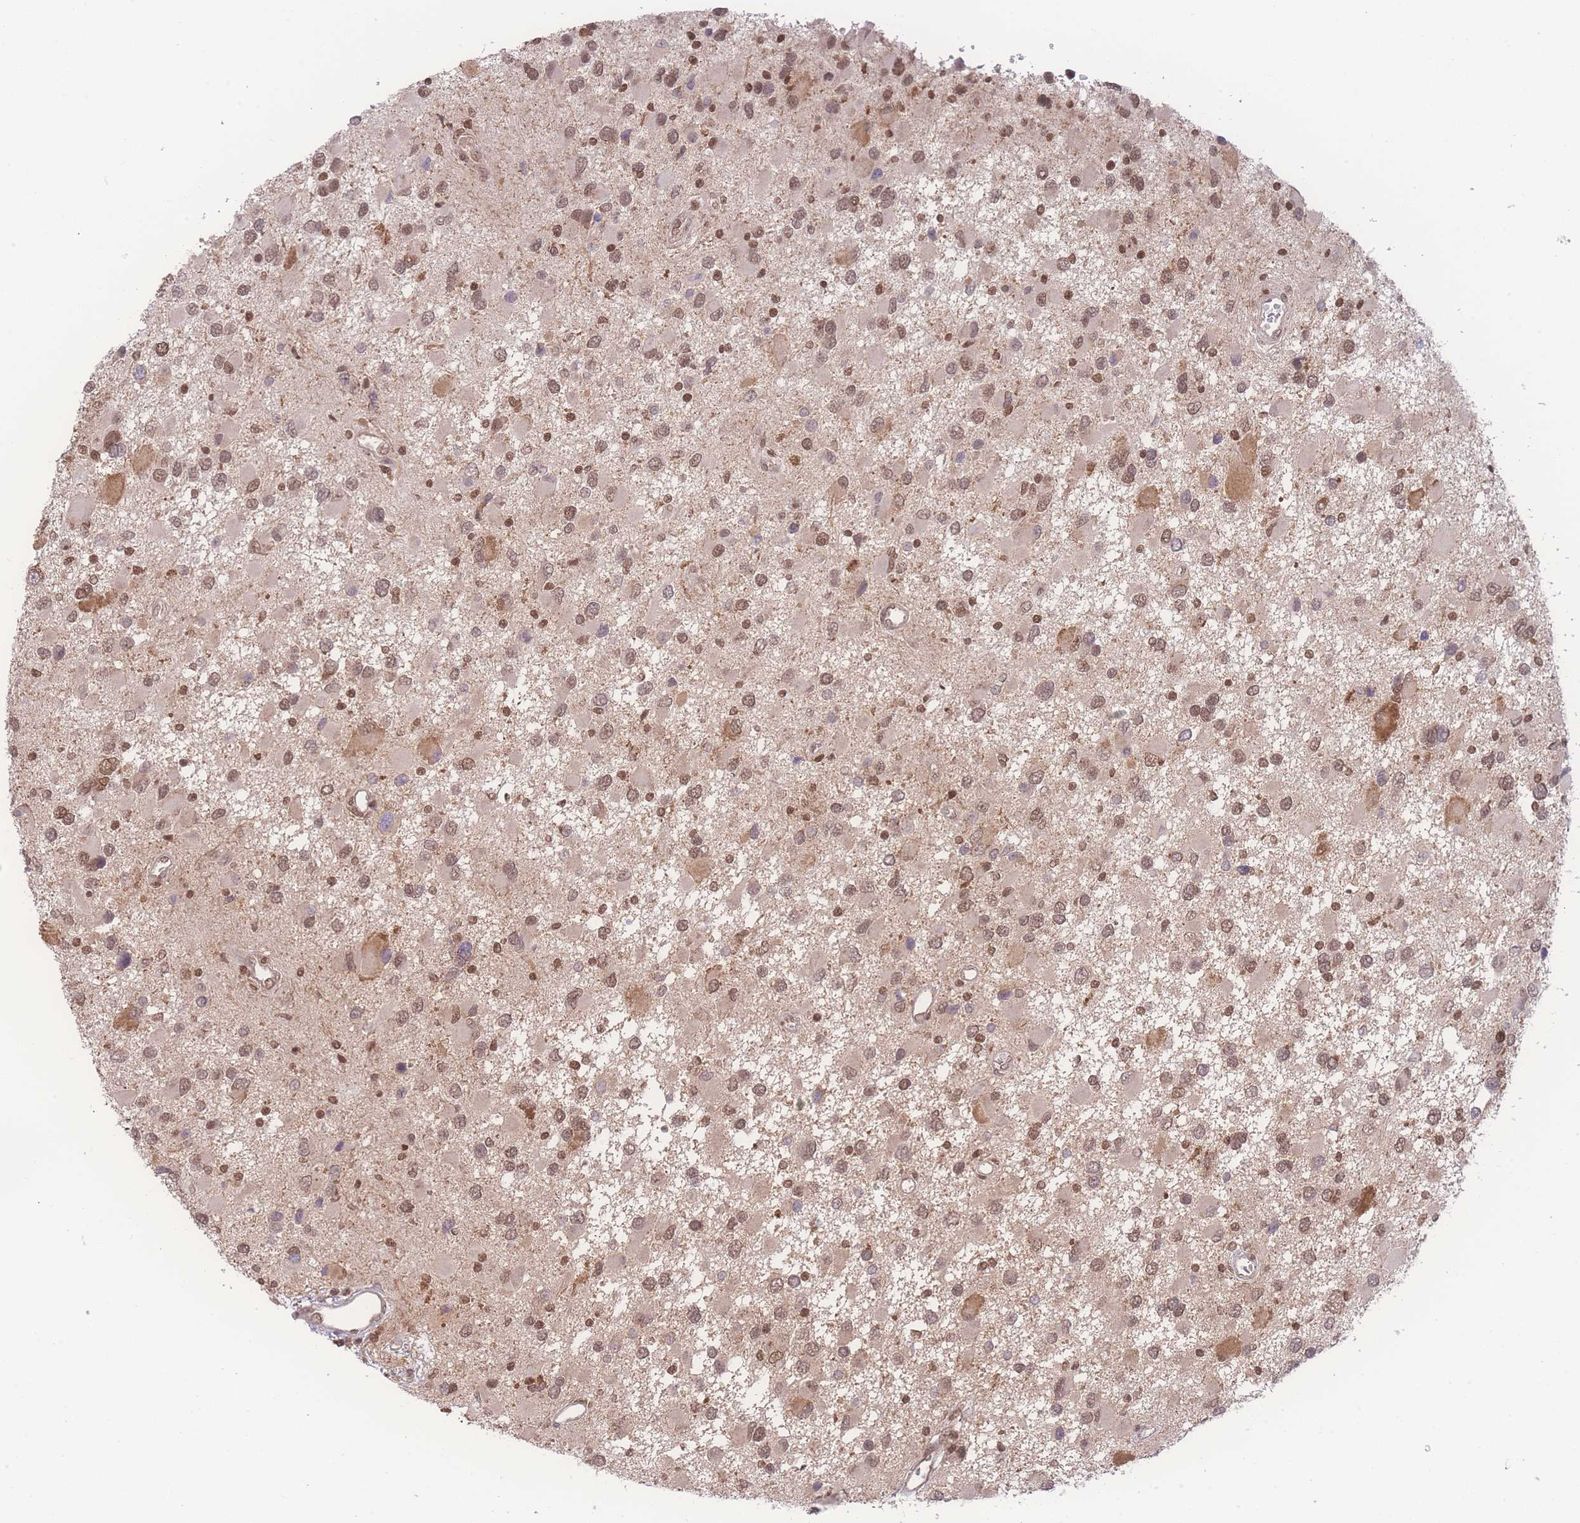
{"staining": {"intensity": "moderate", "quantity": ">75%", "location": "nuclear"}, "tissue": "glioma", "cell_type": "Tumor cells", "image_type": "cancer", "snomed": [{"axis": "morphology", "description": "Glioma, malignant, High grade"}, {"axis": "topography", "description": "Brain"}], "caption": "A micrograph of human malignant high-grade glioma stained for a protein displays moderate nuclear brown staining in tumor cells.", "gene": "RAVER1", "patient": {"sex": "male", "age": 53}}